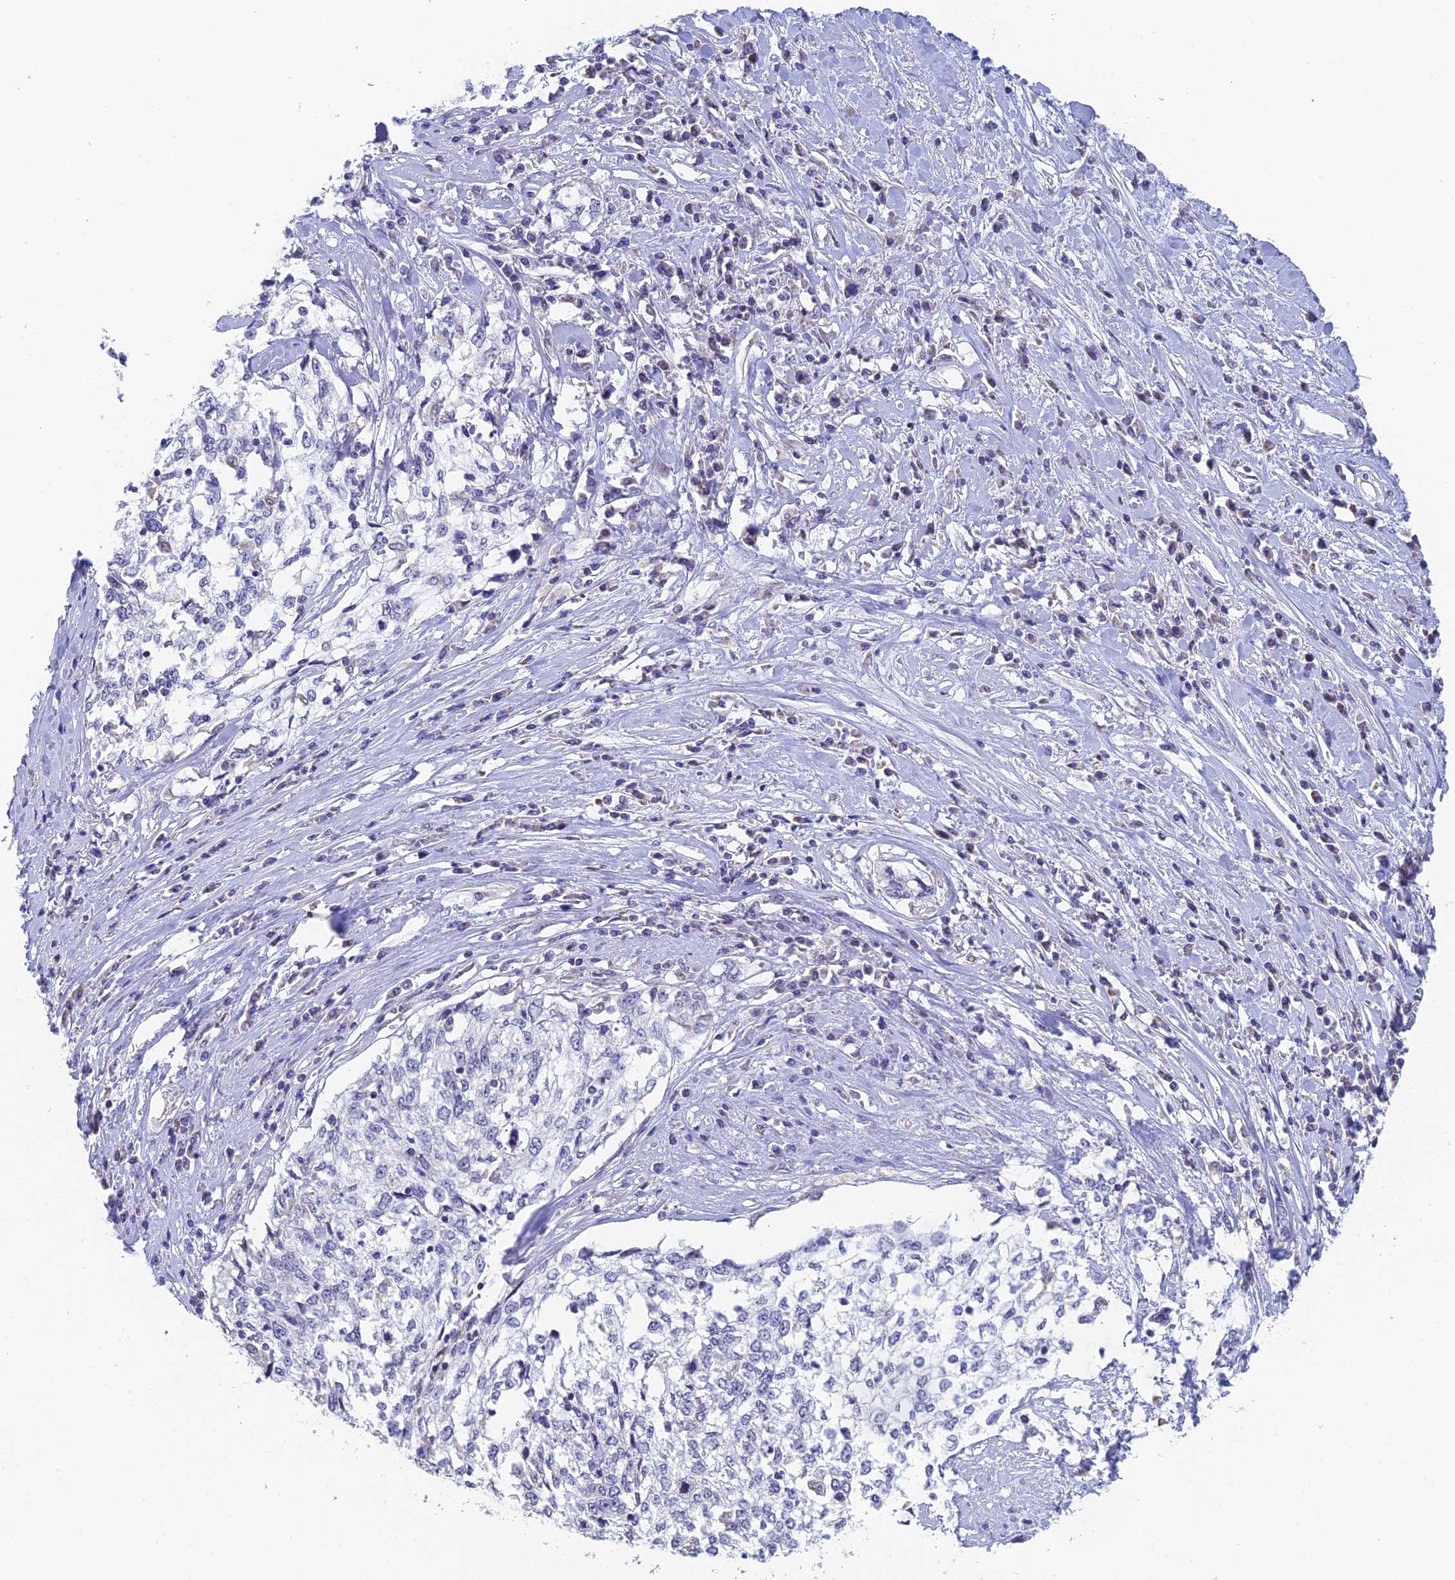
{"staining": {"intensity": "negative", "quantity": "none", "location": "none"}, "tissue": "cervical cancer", "cell_type": "Tumor cells", "image_type": "cancer", "snomed": [{"axis": "morphology", "description": "Squamous cell carcinoma, NOS"}, {"axis": "topography", "description": "Cervix"}], "caption": "The immunohistochemistry (IHC) image has no significant positivity in tumor cells of cervical squamous cell carcinoma tissue.", "gene": "REXO5", "patient": {"sex": "female", "age": 57}}